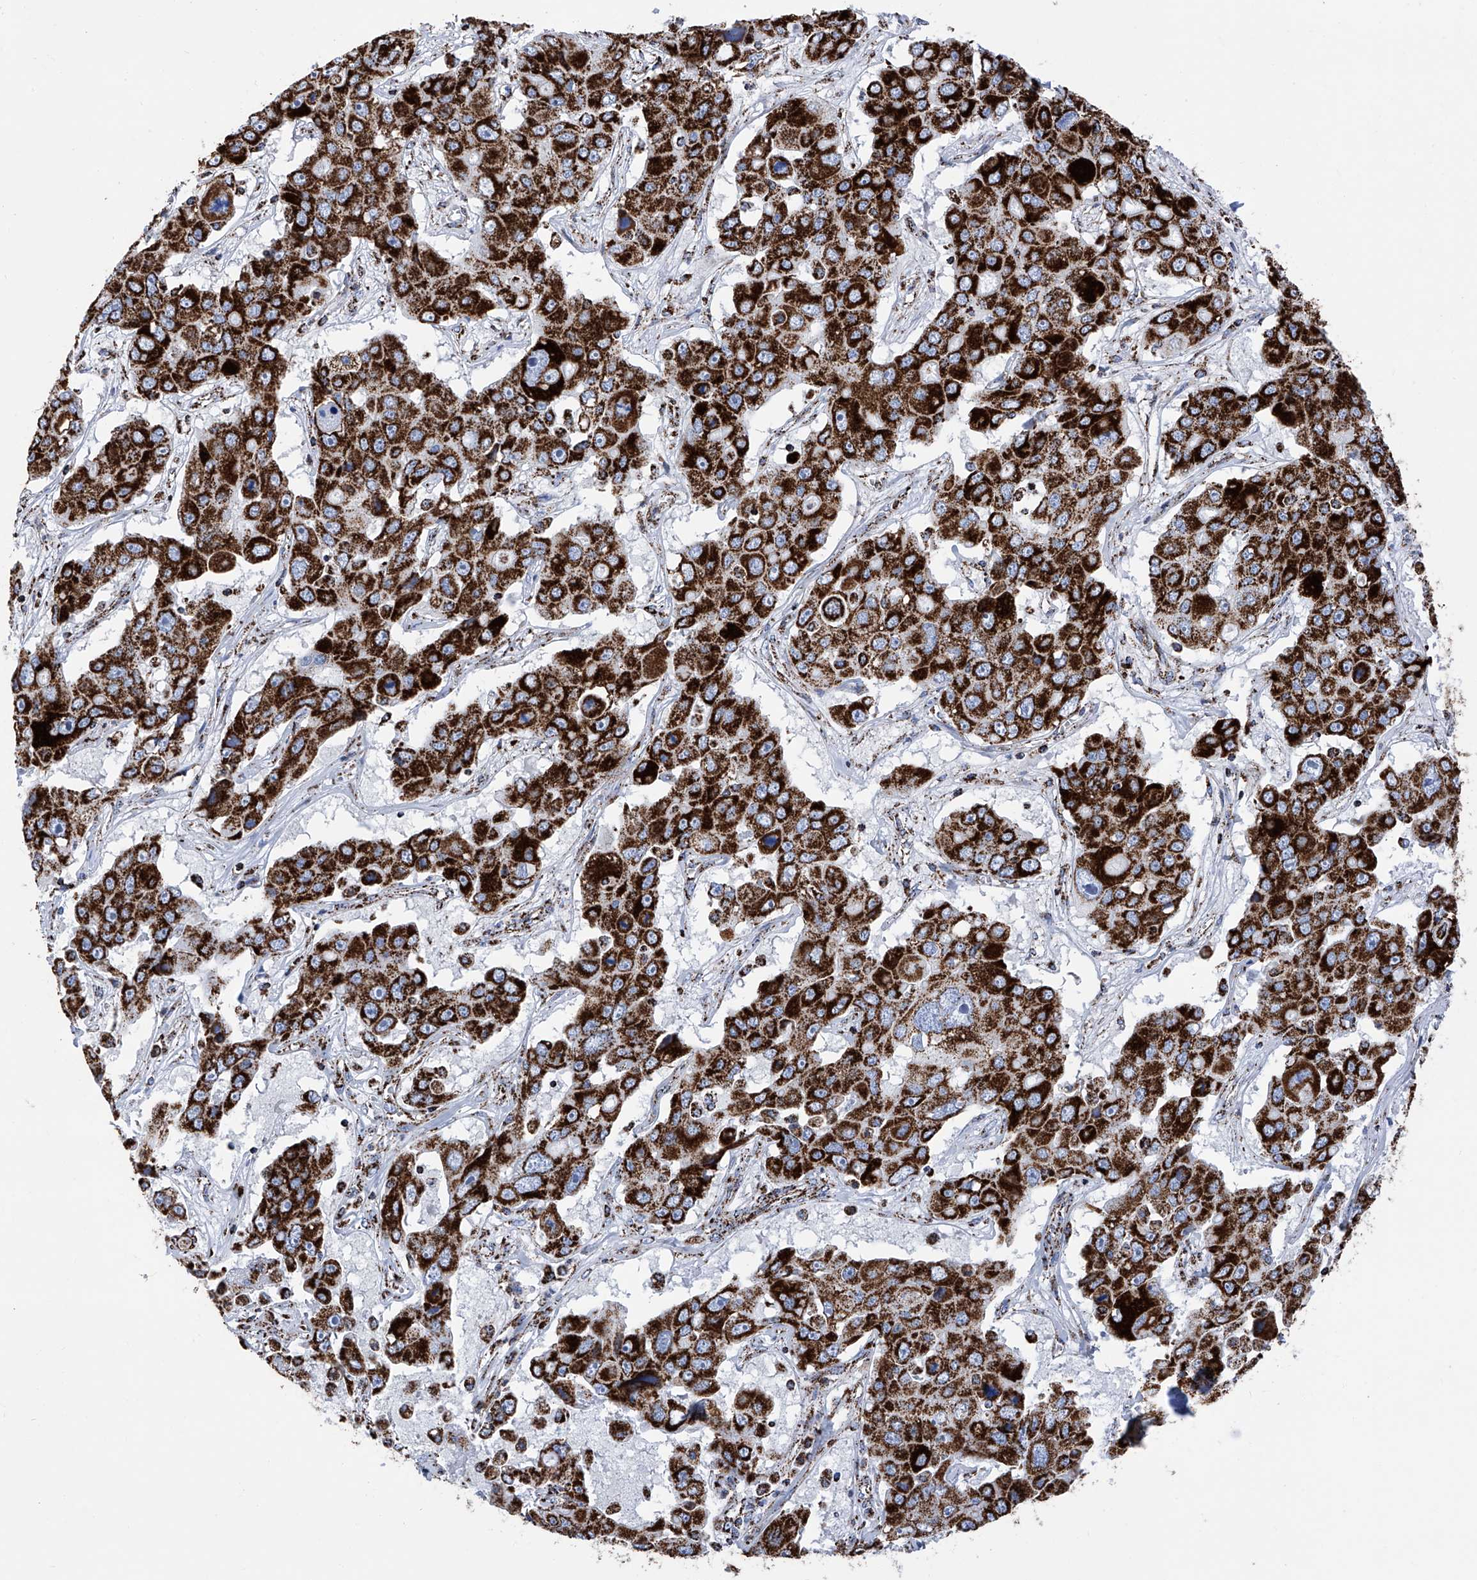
{"staining": {"intensity": "strong", "quantity": ">75%", "location": "cytoplasmic/membranous"}, "tissue": "liver cancer", "cell_type": "Tumor cells", "image_type": "cancer", "snomed": [{"axis": "morphology", "description": "Cholangiocarcinoma"}, {"axis": "topography", "description": "Liver"}], "caption": "Strong cytoplasmic/membranous expression for a protein is appreciated in approximately >75% of tumor cells of liver cancer using immunohistochemistry (IHC).", "gene": "ATP5PF", "patient": {"sex": "male", "age": 67}}